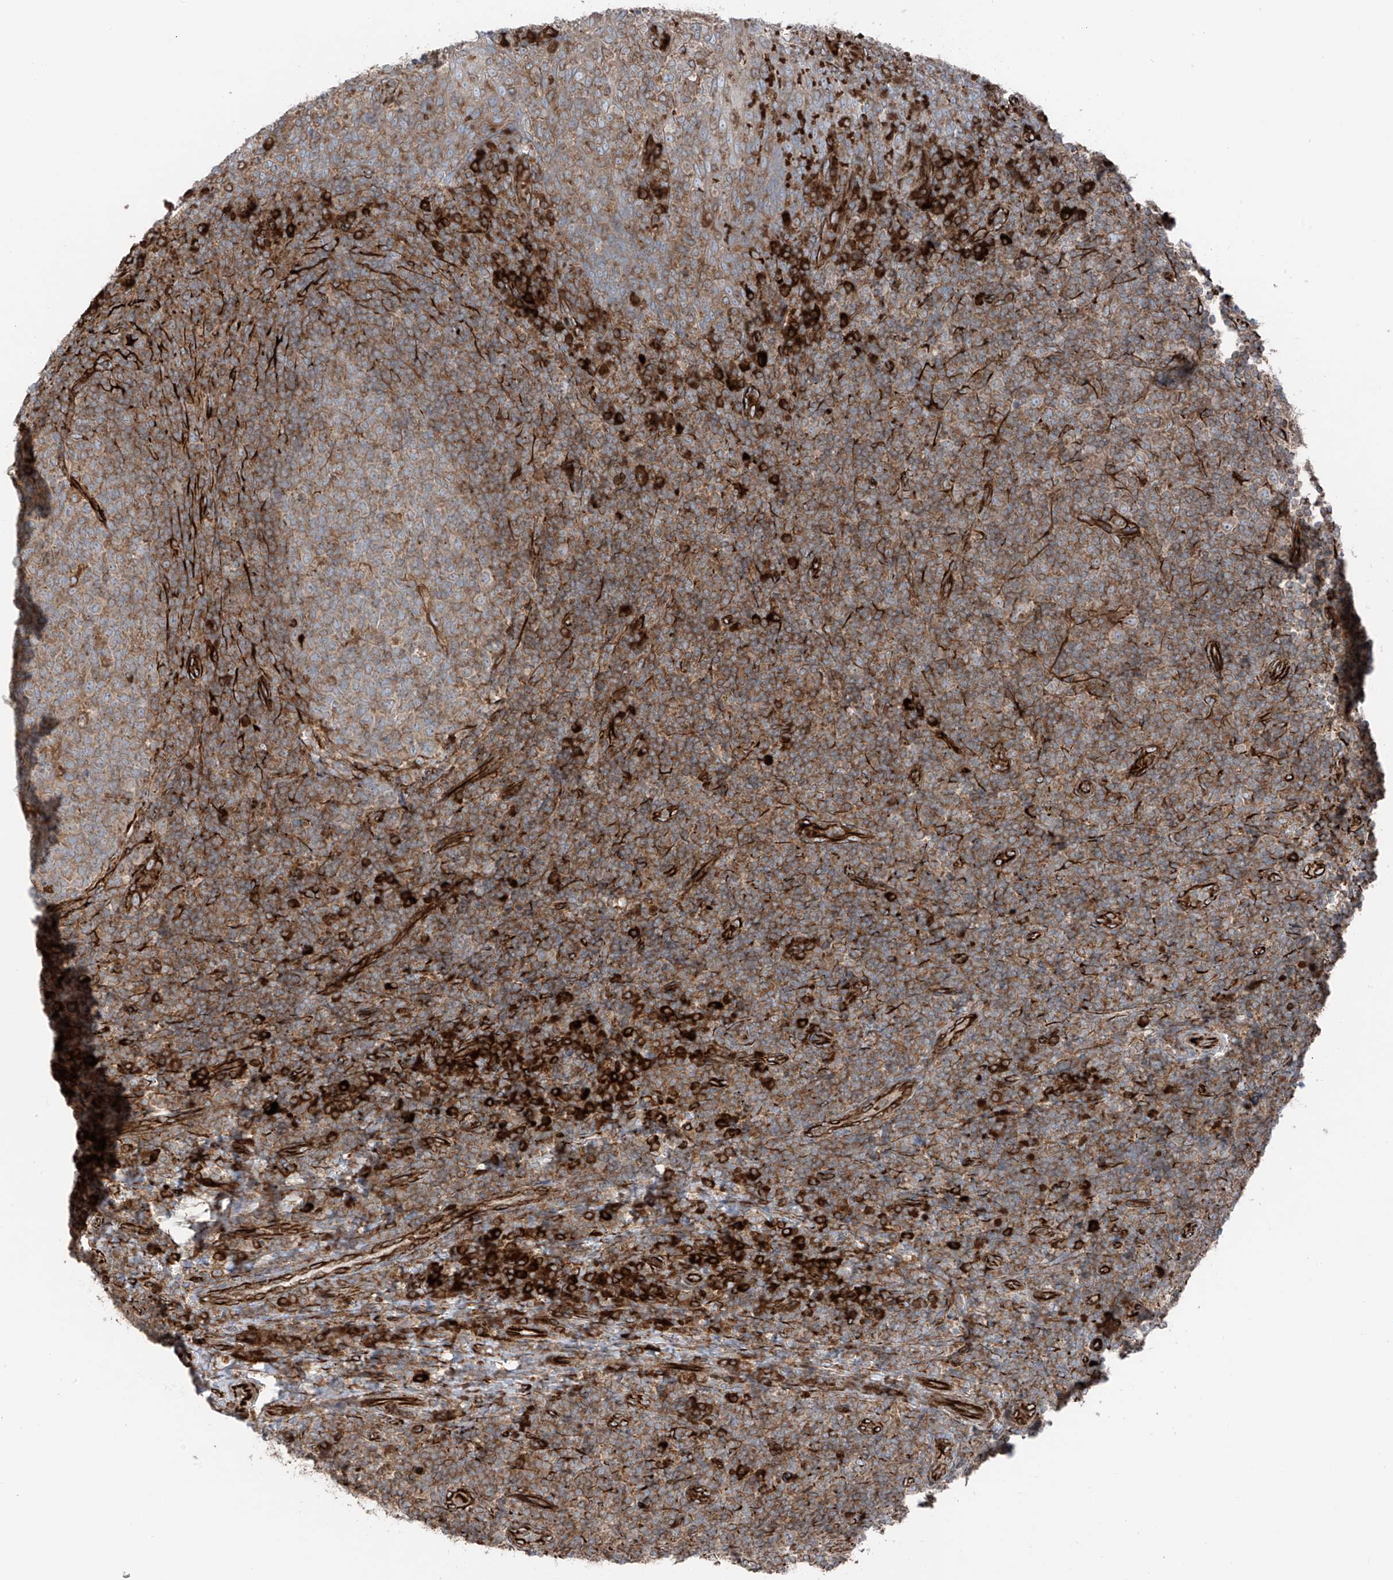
{"staining": {"intensity": "moderate", "quantity": "<25%", "location": "cytoplasmic/membranous"}, "tissue": "tonsil", "cell_type": "Germinal center cells", "image_type": "normal", "snomed": [{"axis": "morphology", "description": "Normal tissue, NOS"}, {"axis": "topography", "description": "Tonsil"}], "caption": "Protein staining by immunohistochemistry (IHC) demonstrates moderate cytoplasmic/membranous expression in approximately <25% of germinal center cells in normal tonsil.", "gene": "ERLEC1", "patient": {"sex": "female", "age": 19}}